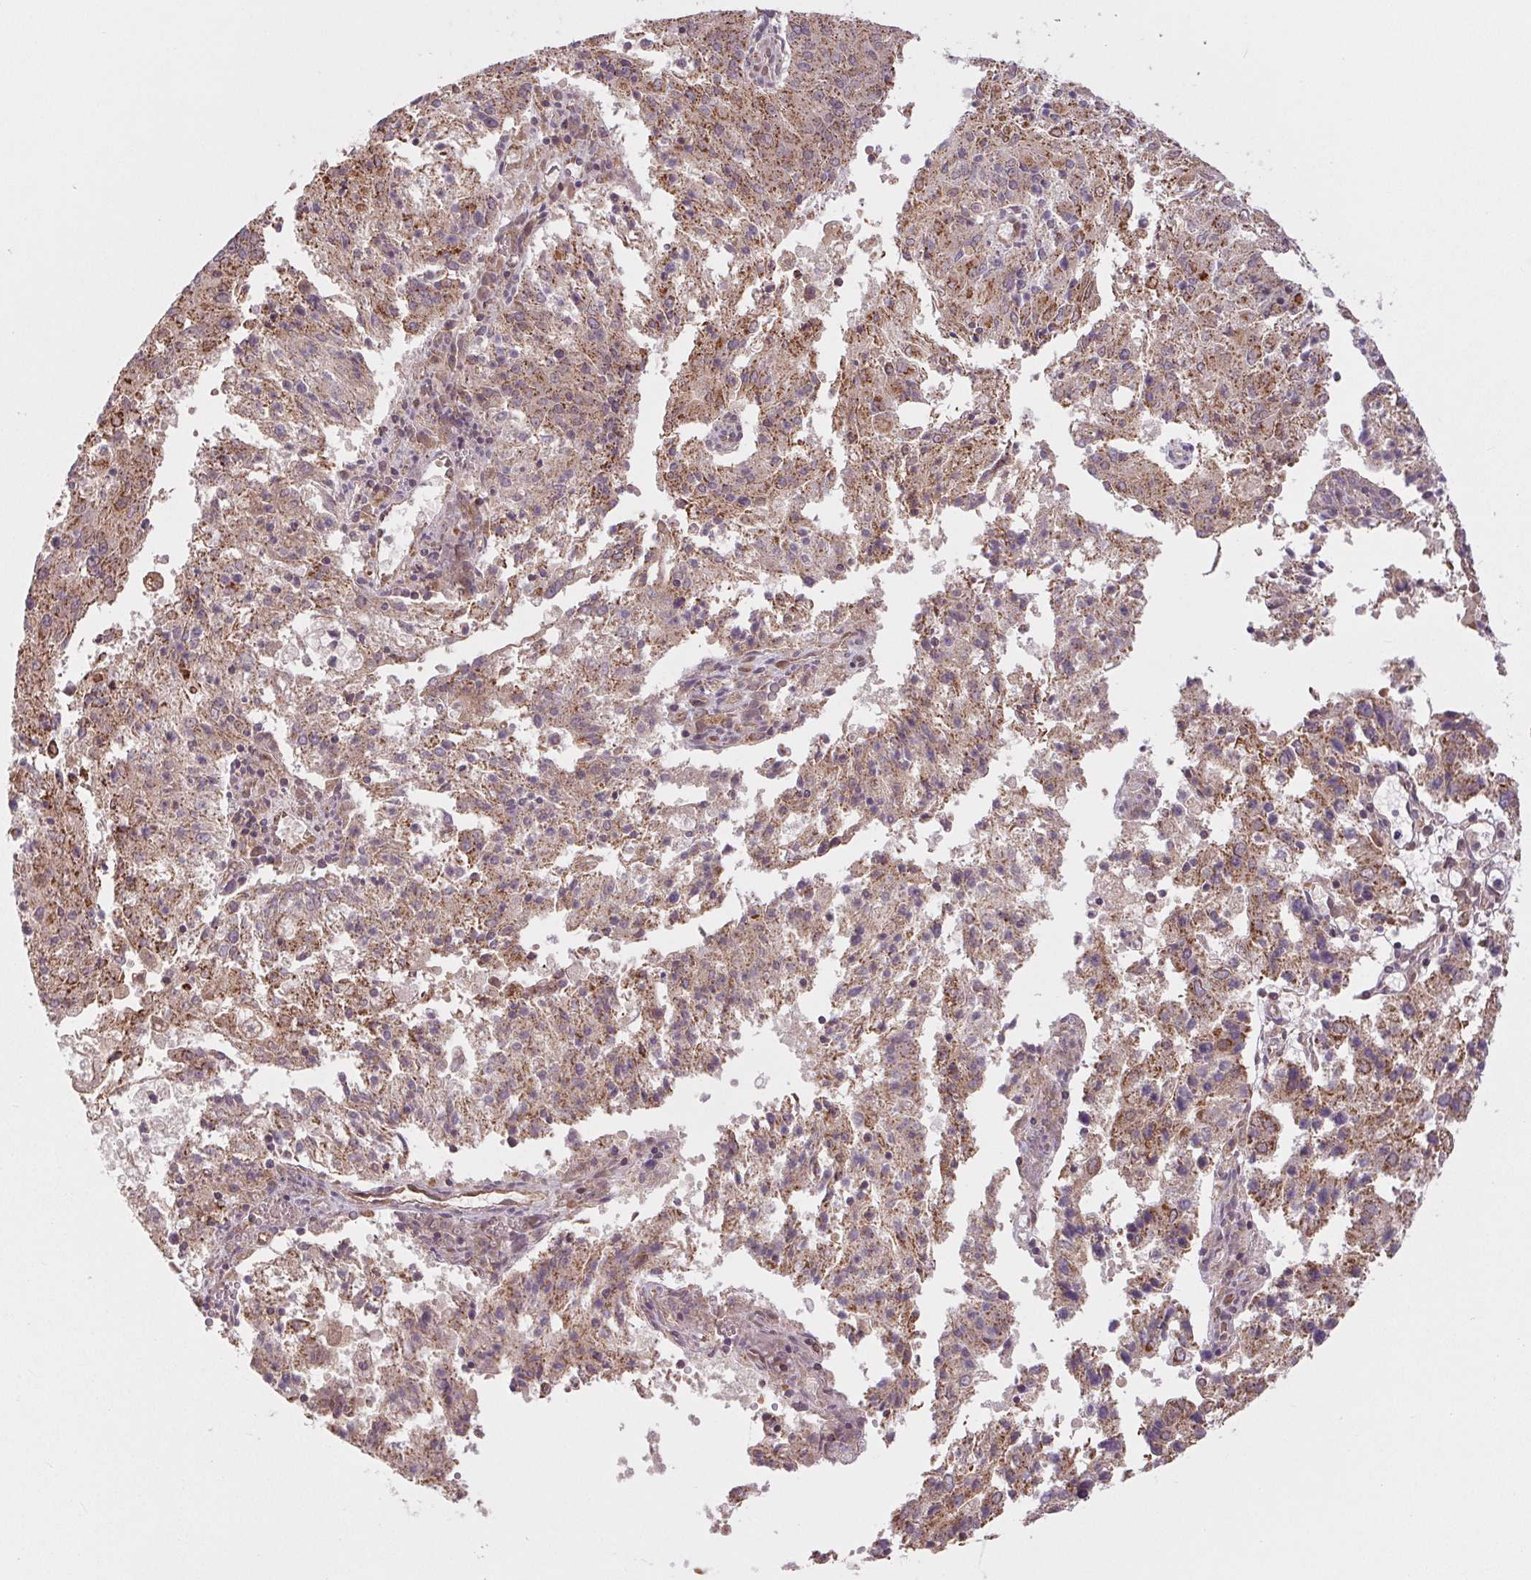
{"staining": {"intensity": "moderate", "quantity": ">75%", "location": "cytoplasmic/membranous"}, "tissue": "endometrial cancer", "cell_type": "Tumor cells", "image_type": "cancer", "snomed": [{"axis": "morphology", "description": "Adenocarcinoma, NOS"}, {"axis": "topography", "description": "Endometrium"}], "caption": "Immunohistochemistry (IHC) photomicrograph of endometrial cancer (adenocarcinoma) stained for a protein (brown), which shows medium levels of moderate cytoplasmic/membranous expression in about >75% of tumor cells.", "gene": "MAP3K5", "patient": {"sex": "female", "age": 82}}